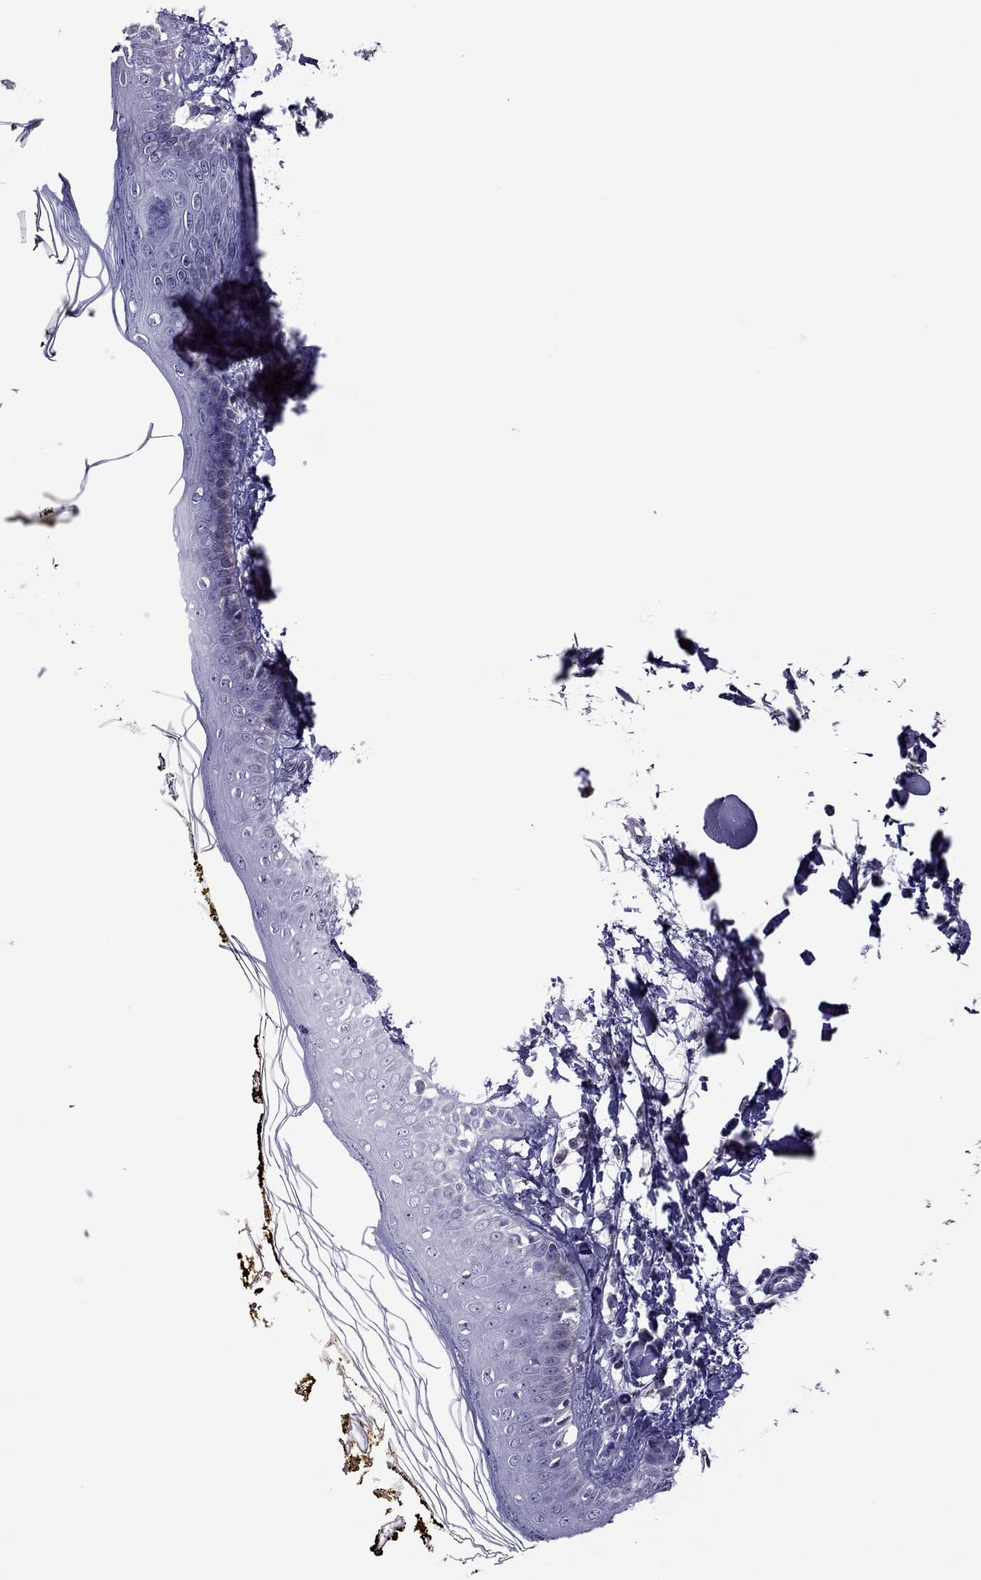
{"staining": {"intensity": "negative", "quantity": "none", "location": "none"}, "tissue": "skin", "cell_type": "Fibroblasts", "image_type": "normal", "snomed": [{"axis": "morphology", "description": "Normal tissue, NOS"}, {"axis": "topography", "description": "Skin"}], "caption": "Skin was stained to show a protein in brown. There is no significant staining in fibroblasts. Brightfield microscopy of immunohistochemistry (IHC) stained with DAB (3,3'-diaminobenzidine) (brown) and hematoxylin (blue), captured at high magnification.", "gene": "SLC16A8", "patient": {"sex": "male", "age": 76}}